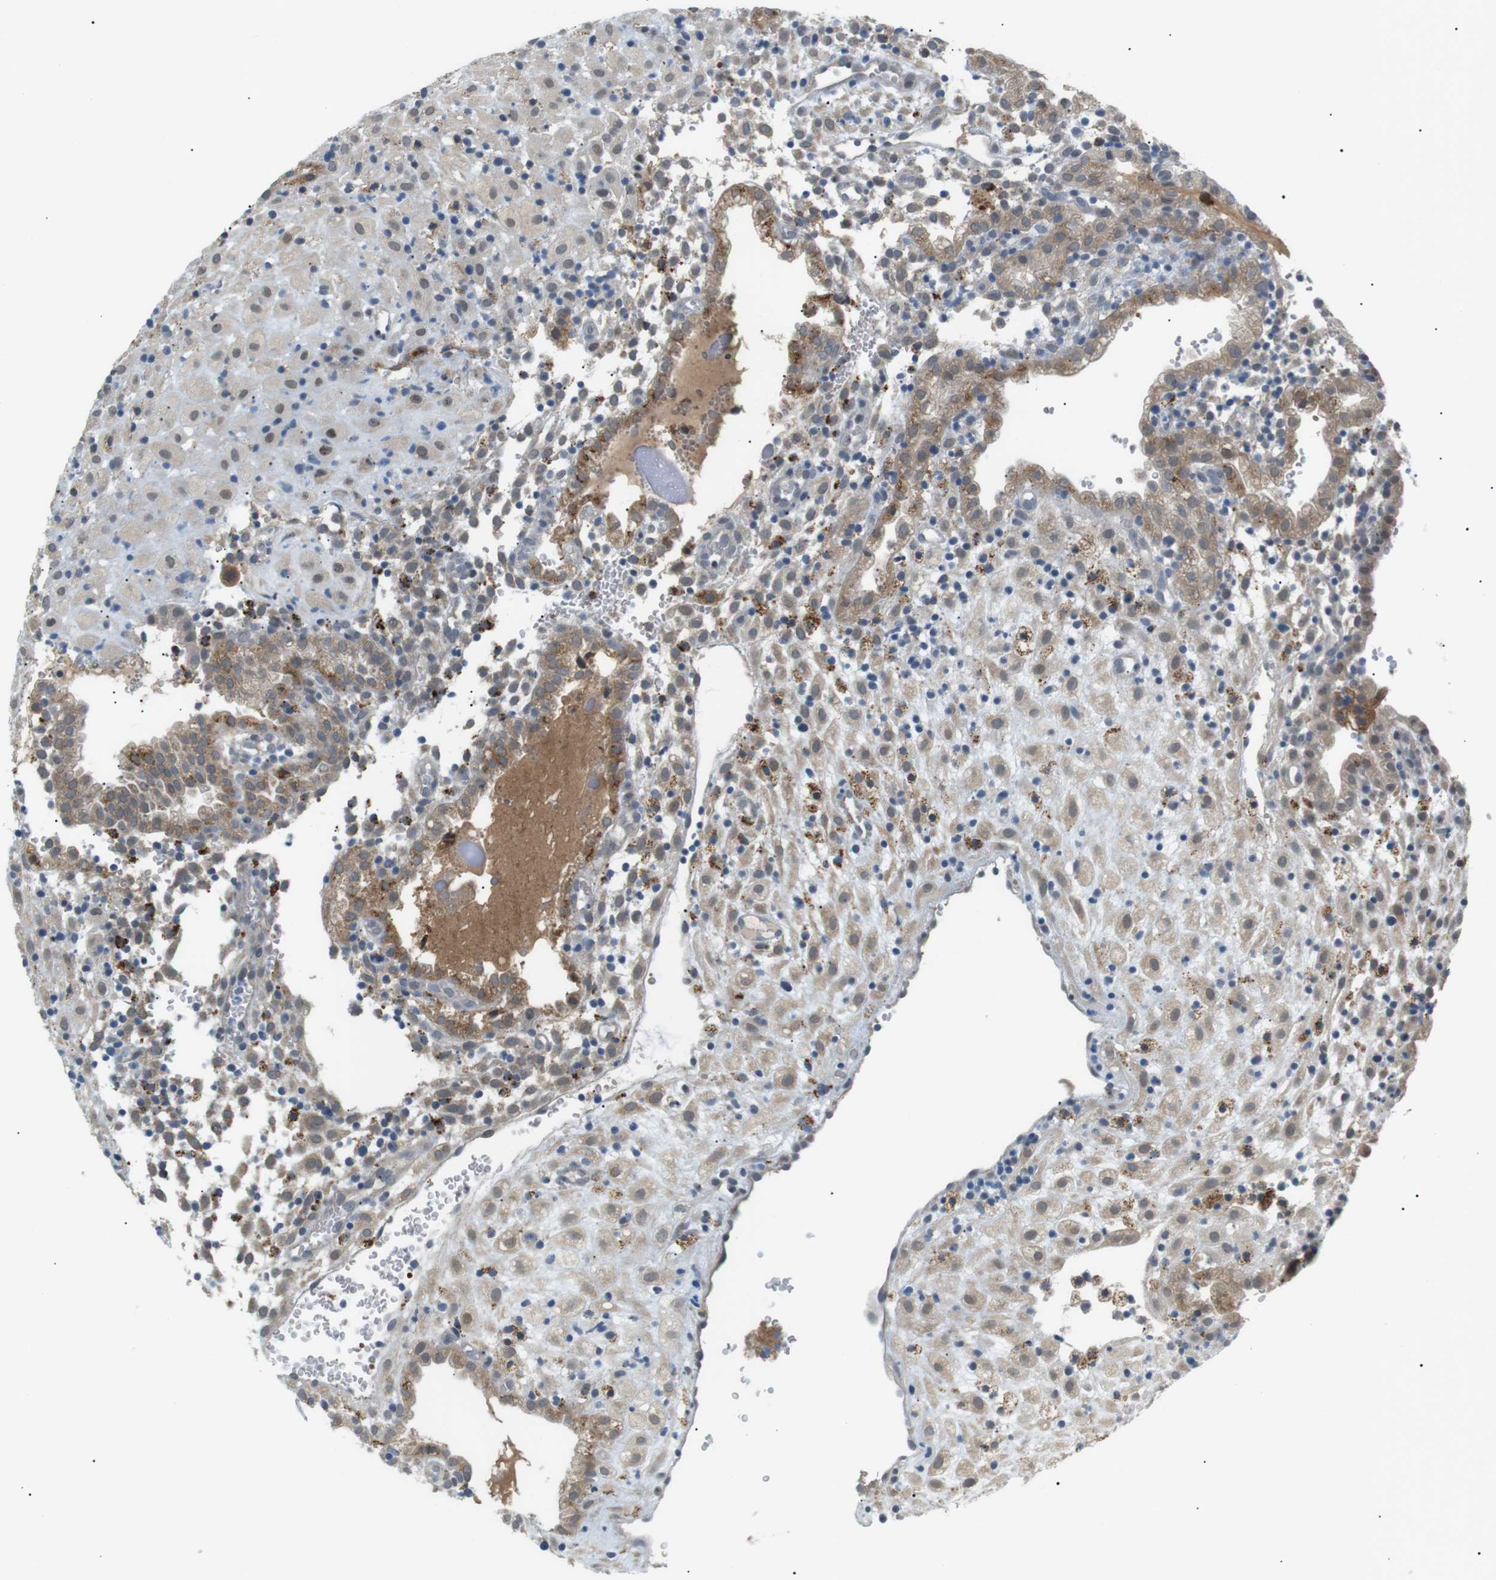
{"staining": {"intensity": "negative", "quantity": "none", "location": "none"}, "tissue": "placenta", "cell_type": "Decidual cells", "image_type": "normal", "snomed": [{"axis": "morphology", "description": "Normal tissue, NOS"}, {"axis": "topography", "description": "Placenta"}], "caption": "IHC image of normal human placenta stained for a protein (brown), which shows no positivity in decidual cells.", "gene": "B4GALNT2", "patient": {"sex": "female", "age": 18}}